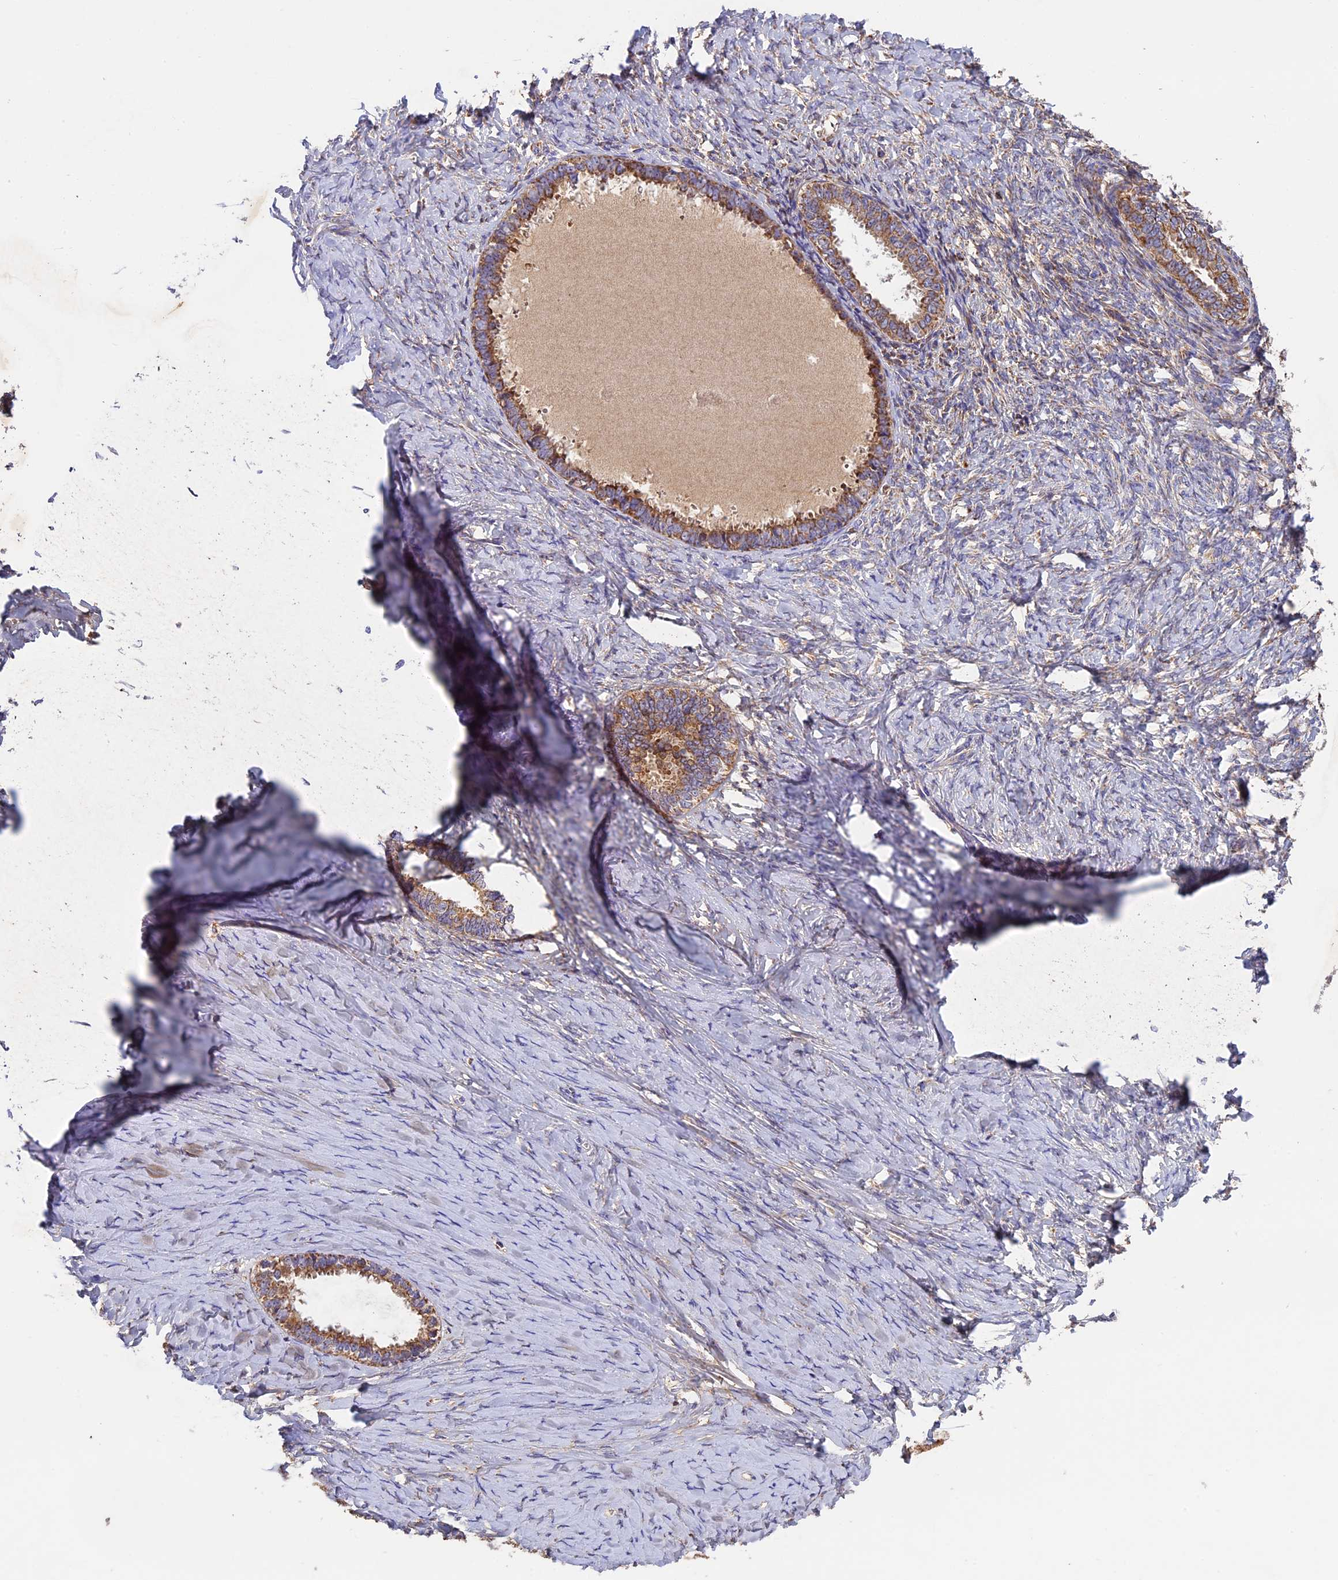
{"staining": {"intensity": "moderate", "quantity": ">75%", "location": "cytoplasmic/membranous"}, "tissue": "ovarian cancer", "cell_type": "Tumor cells", "image_type": "cancer", "snomed": [{"axis": "morphology", "description": "Cystadenocarcinoma, serous, NOS"}, {"axis": "topography", "description": "Ovary"}], "caption": "Ovarian serous cystadenocarcinoma was stained to show a protein in brown. There is medium levels of moderate cytoplasmic/membranous positivity in approximately >75% of tumor cells.", "gene": "OCEL1", "patient": {"sex": "female", "age": 79}}